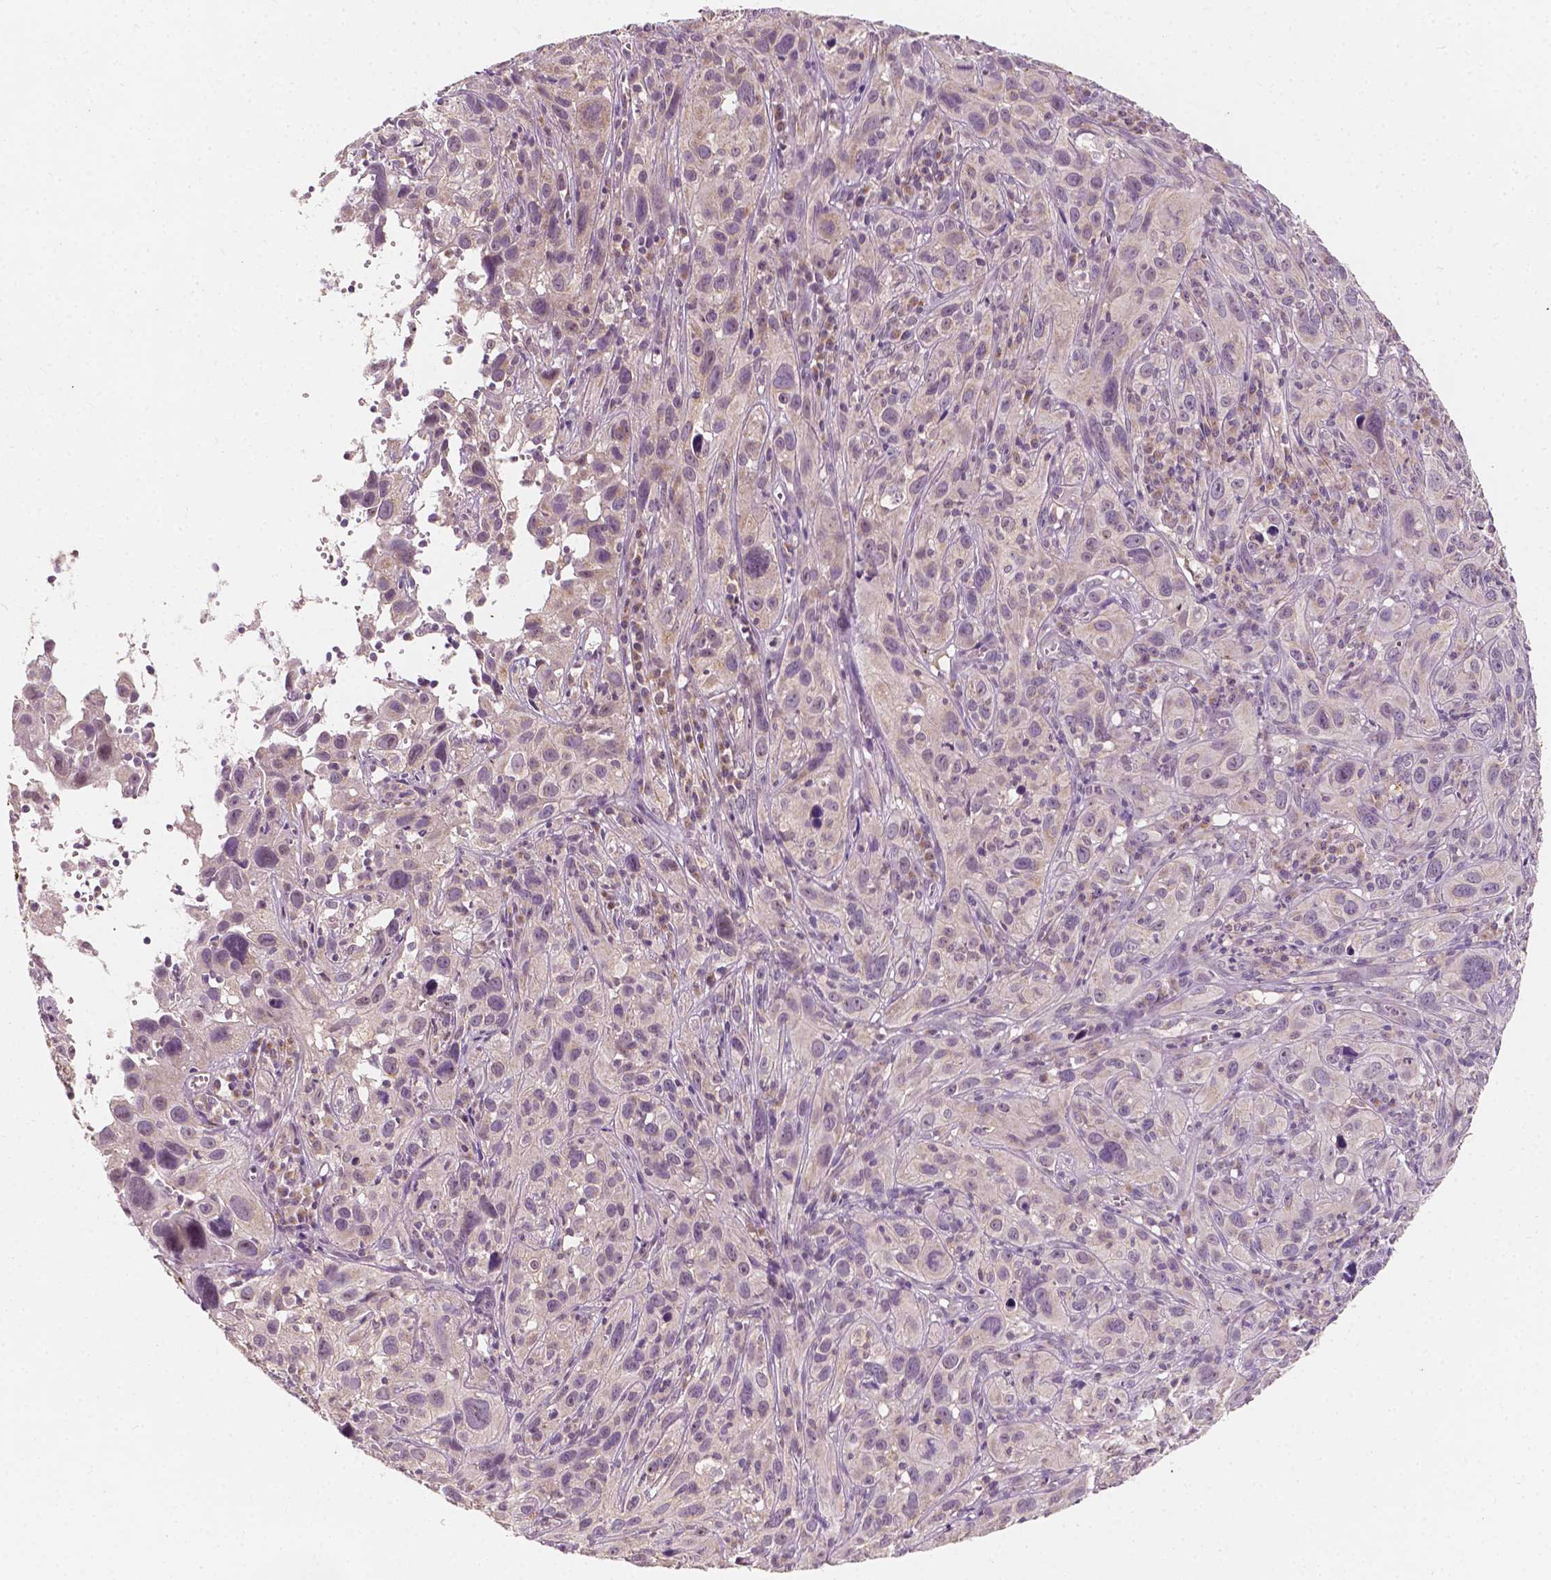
{"staining": {"intensity": "negative", "quantity": "none", "location": "none"}, "tissue": "cervical cancer", "cell_type": "Tumor cells", "image_type": "cancer", "snomed": [{"axis": "morphology", "description": "Squamous cell carcinoma, NOS"}, {"axis": "topography", "description": "Cervix"}], "caption": "Cervical cancer (squamous cell carcinoma) was stained to show a protein in brown. There is no significant staining in tumor cells. (Stains: DAB IHC with hematoxylin counter stain, Microscopy: brightfield microscopy at high magnification).", "gene": "SIRT2", "patient": {"sex": "female", "age": 37}}